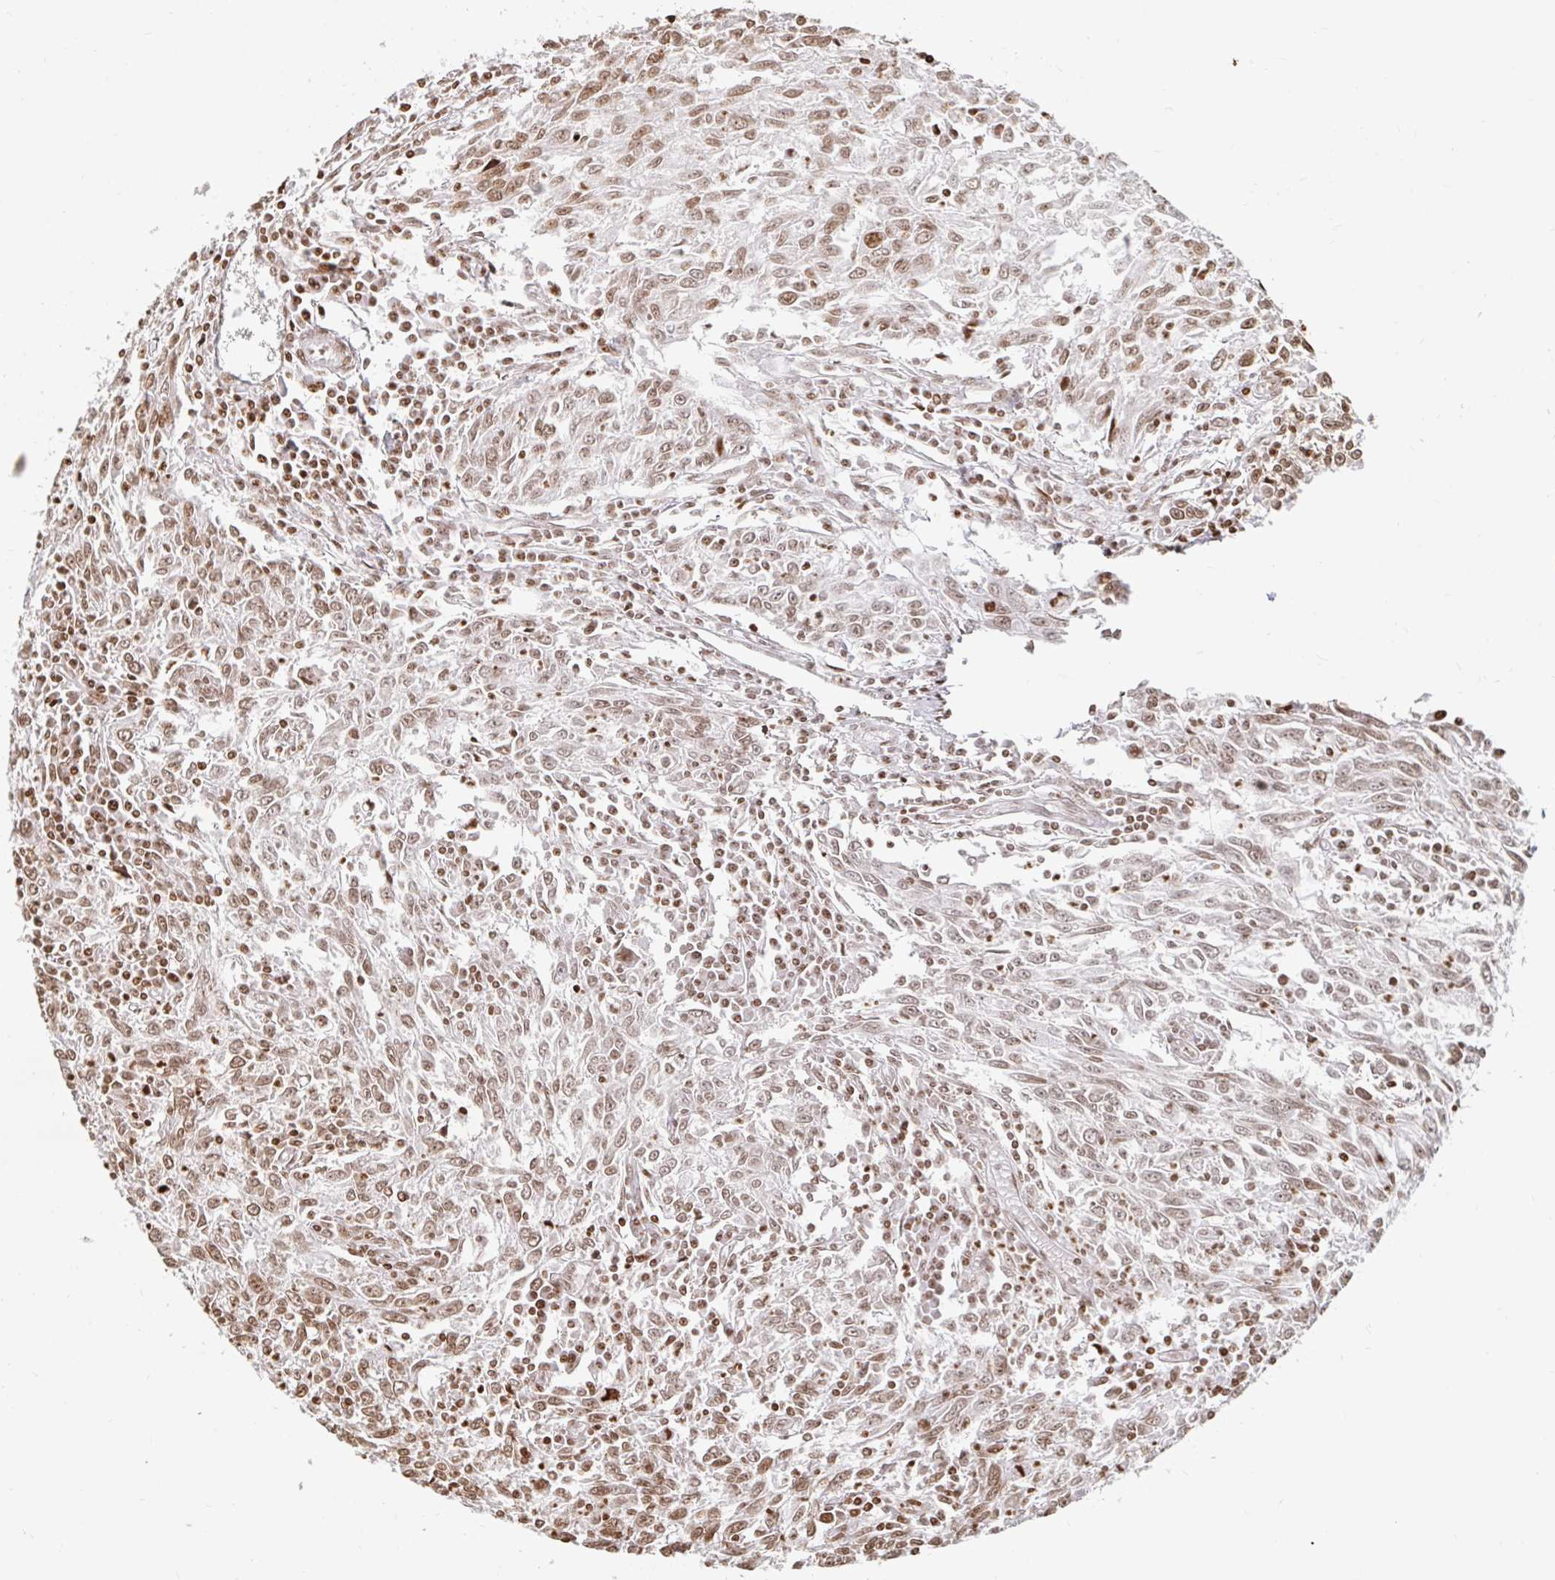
{"staining": {"intensity": "moderate", "quantity": "25%-75%", "location": "nuclear"}, "tissue": "breast cancer", "cell_type": "Tumor cells", "image_type": "cancer", "snomed": [{"axis": "morphology", "description": "Duct carcinoma"}, {"axis": "topography", "description": "Breast"}], "caption": "Protein expression analysis of breast cancer displays moderate nuclear staining in approximately 25%-75% of tumor cells.", "gene": "H2BC5", "patient": {"sex": "female", "age": 50}}